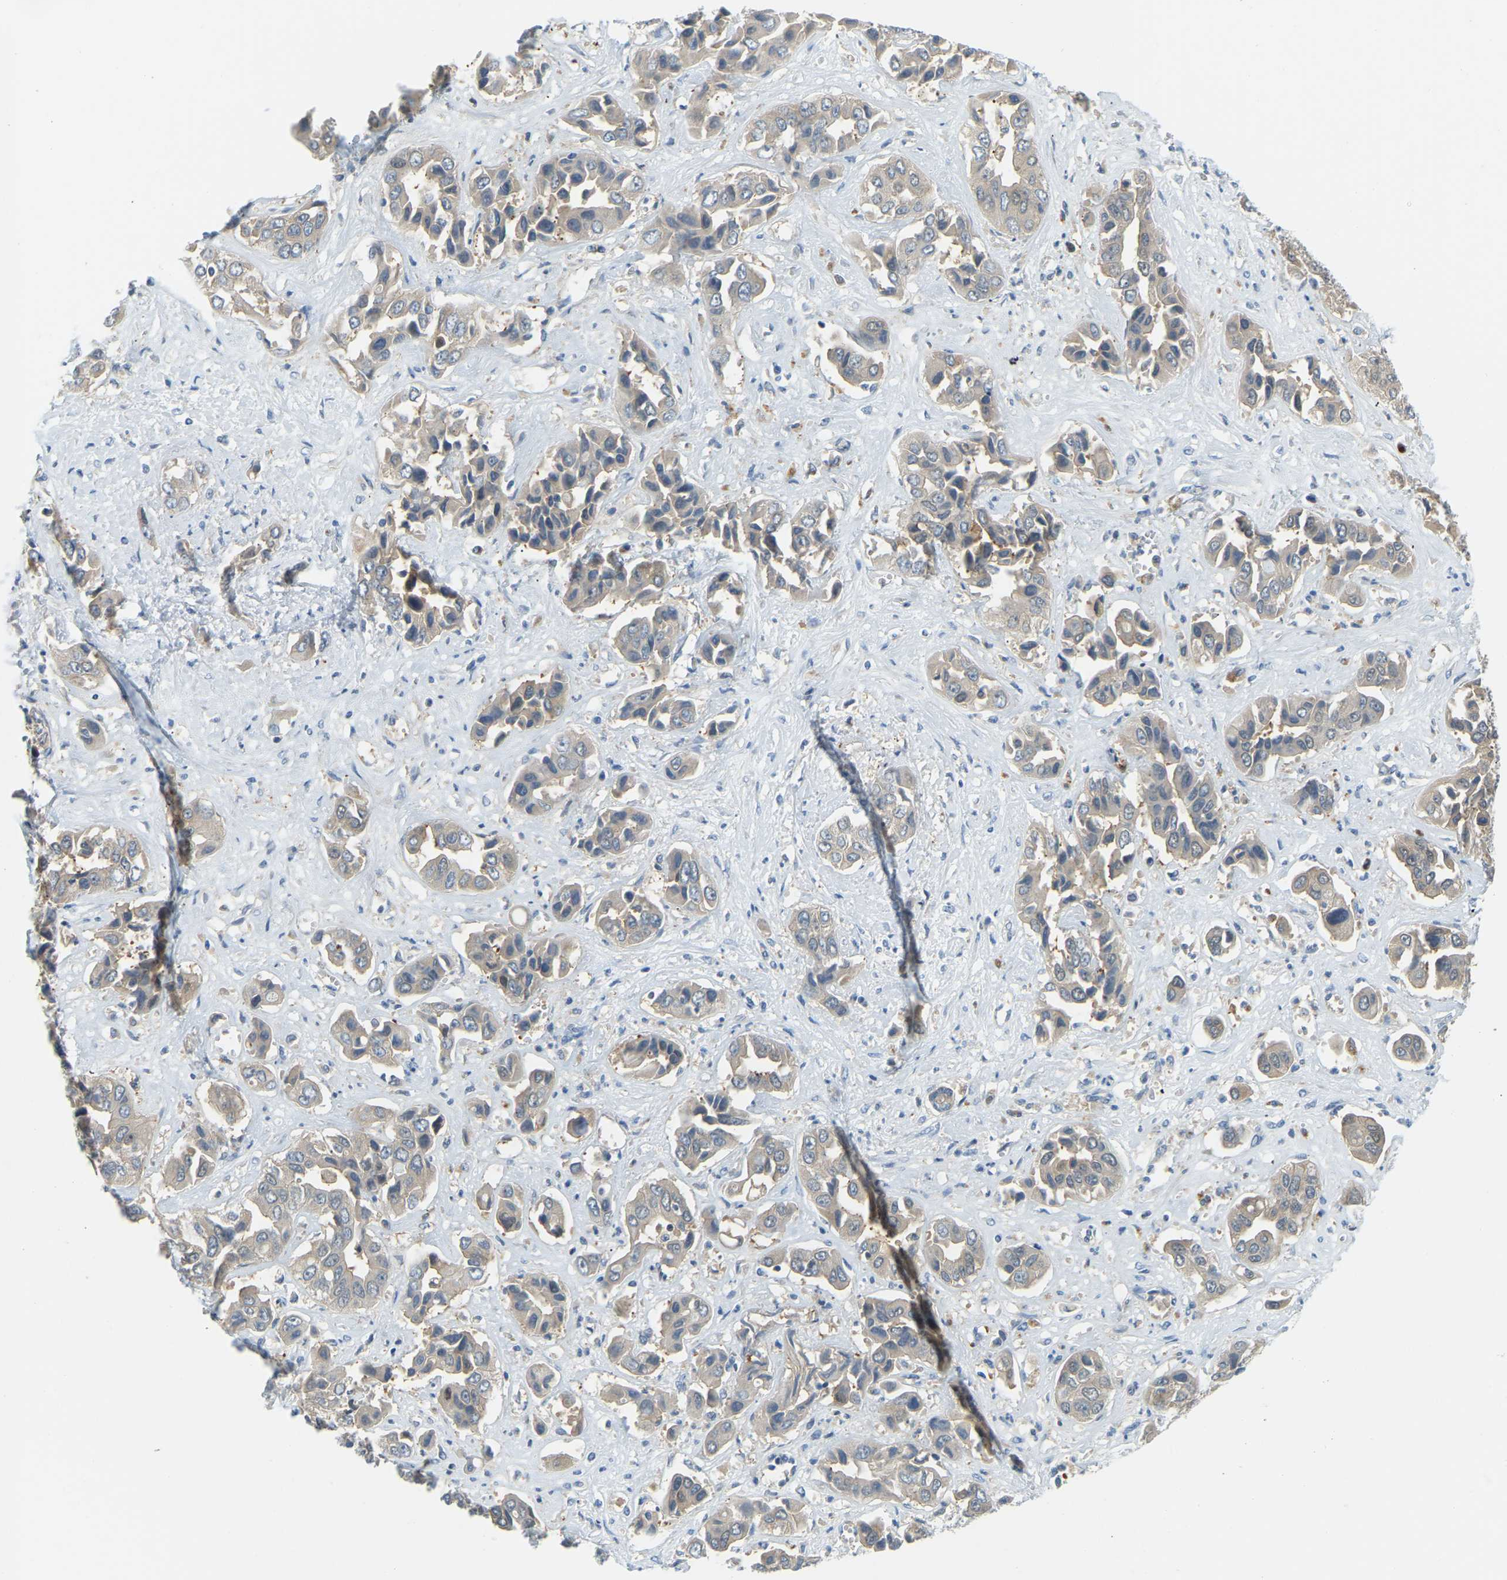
{"staining": {"intensity": "weak", "quantity": "25%-75%", "location": "cytoplasmic/membranous"}, "tissue": "liver cancer", "cell_type": "Tumor cells", "image_type": "cancer", "snomed": [{"axis": "morphology", "description": "Cholangiocarcinoma"}, {"axis": "topography", "description": "Liver"}], "caption": "IHC photomicrograph of neoplastic tissue: human liver cancer stained using immunohistochemistry (IHC) displays low levels of weak protein expression localized specifically in the cytoplasmic/membranous of tumor cells, appearing as a cytoplasmic/membranous brown color.", "gene": "NME8", "patient": {"sex": "female", "age": 52}}